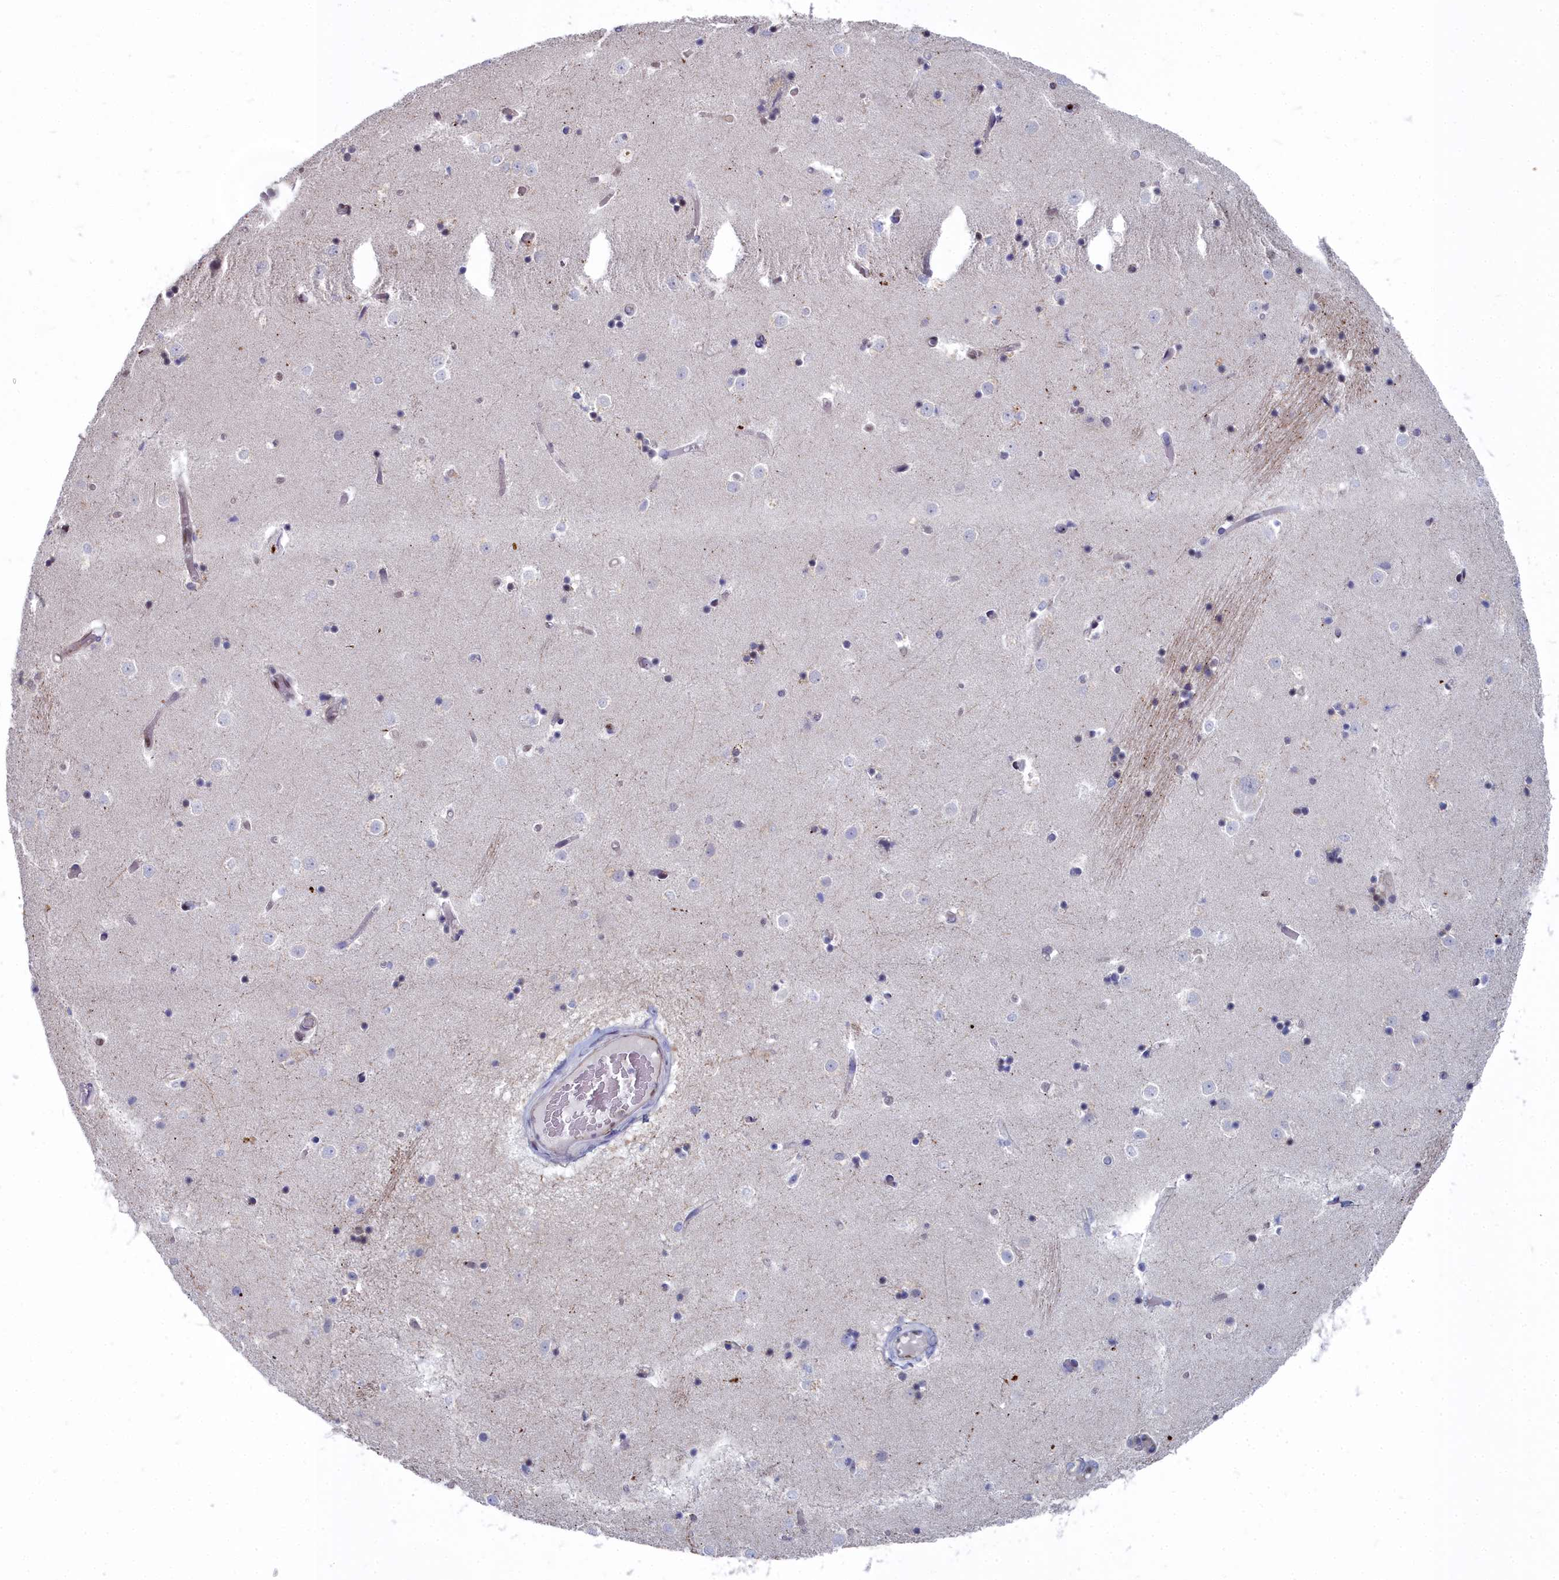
{"staining": {"intensity": "negative", "quantity": "none", "location": "none"}, "tissue": "caudate", "cell_type": "Glial cells", "image_type": "normal", "snomed": [{"axis": "morphology", "description": "Normal tissue, NOS"}, {"axis": "topography", "description": "Lateral ventricle wall"}], "caption": "The photomicrograph displays no significant staining in glial cells of caudate. The staining is performed using DAB (3,3'-diaminobenzidine) brown chromogen with nuclei counter-stained in using hematoxylin.", "gene": "RPS27A", "patient": {"sex": "female", "age": 52}}